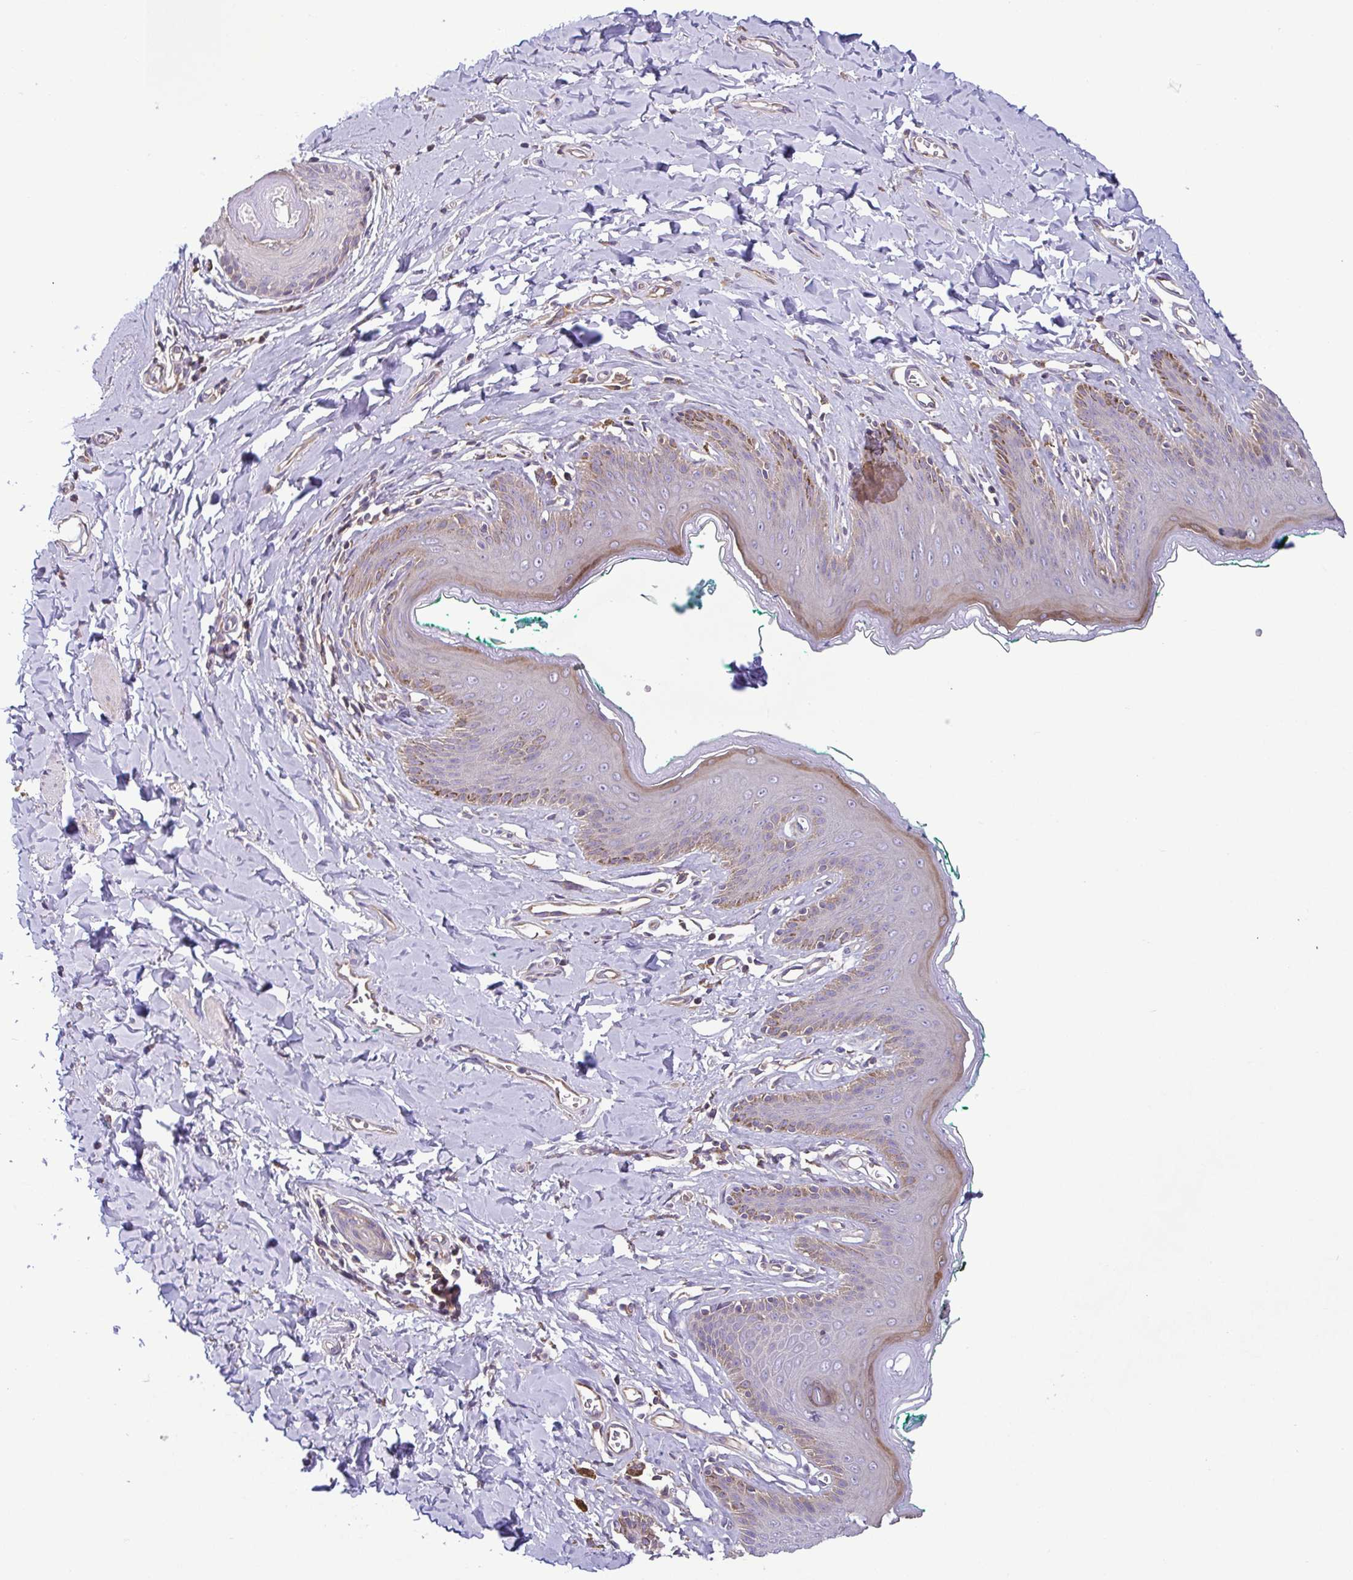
{"staining": {"intensity": "negative", "quantity": "none", "location": "none"}, "tissue": "skin", "cell_type": "Epidermal cells", "image_type": "normal", "snomed": [{"axis": "morphology", "description": "Normal tissue, NOS"}, {"axis": "topography", "description": "Vulva"}, {"axis": "topography", "description": "Peripheral nerve tissue"}], "caption": "This image is of normal skin stained with immunohistochemistry (IHC) to label a protein in brown with the nuclei are counter-stained blue. There is no positivity in epidermal cells. Brightfield microscopy of IHC stained with DAB (3,3'-diaminobenzidine) (brown) and hematoxylin (blue), captured at high magnification.", "gene": "LMF2", "patient": {"sex": "female", "age": 66}}